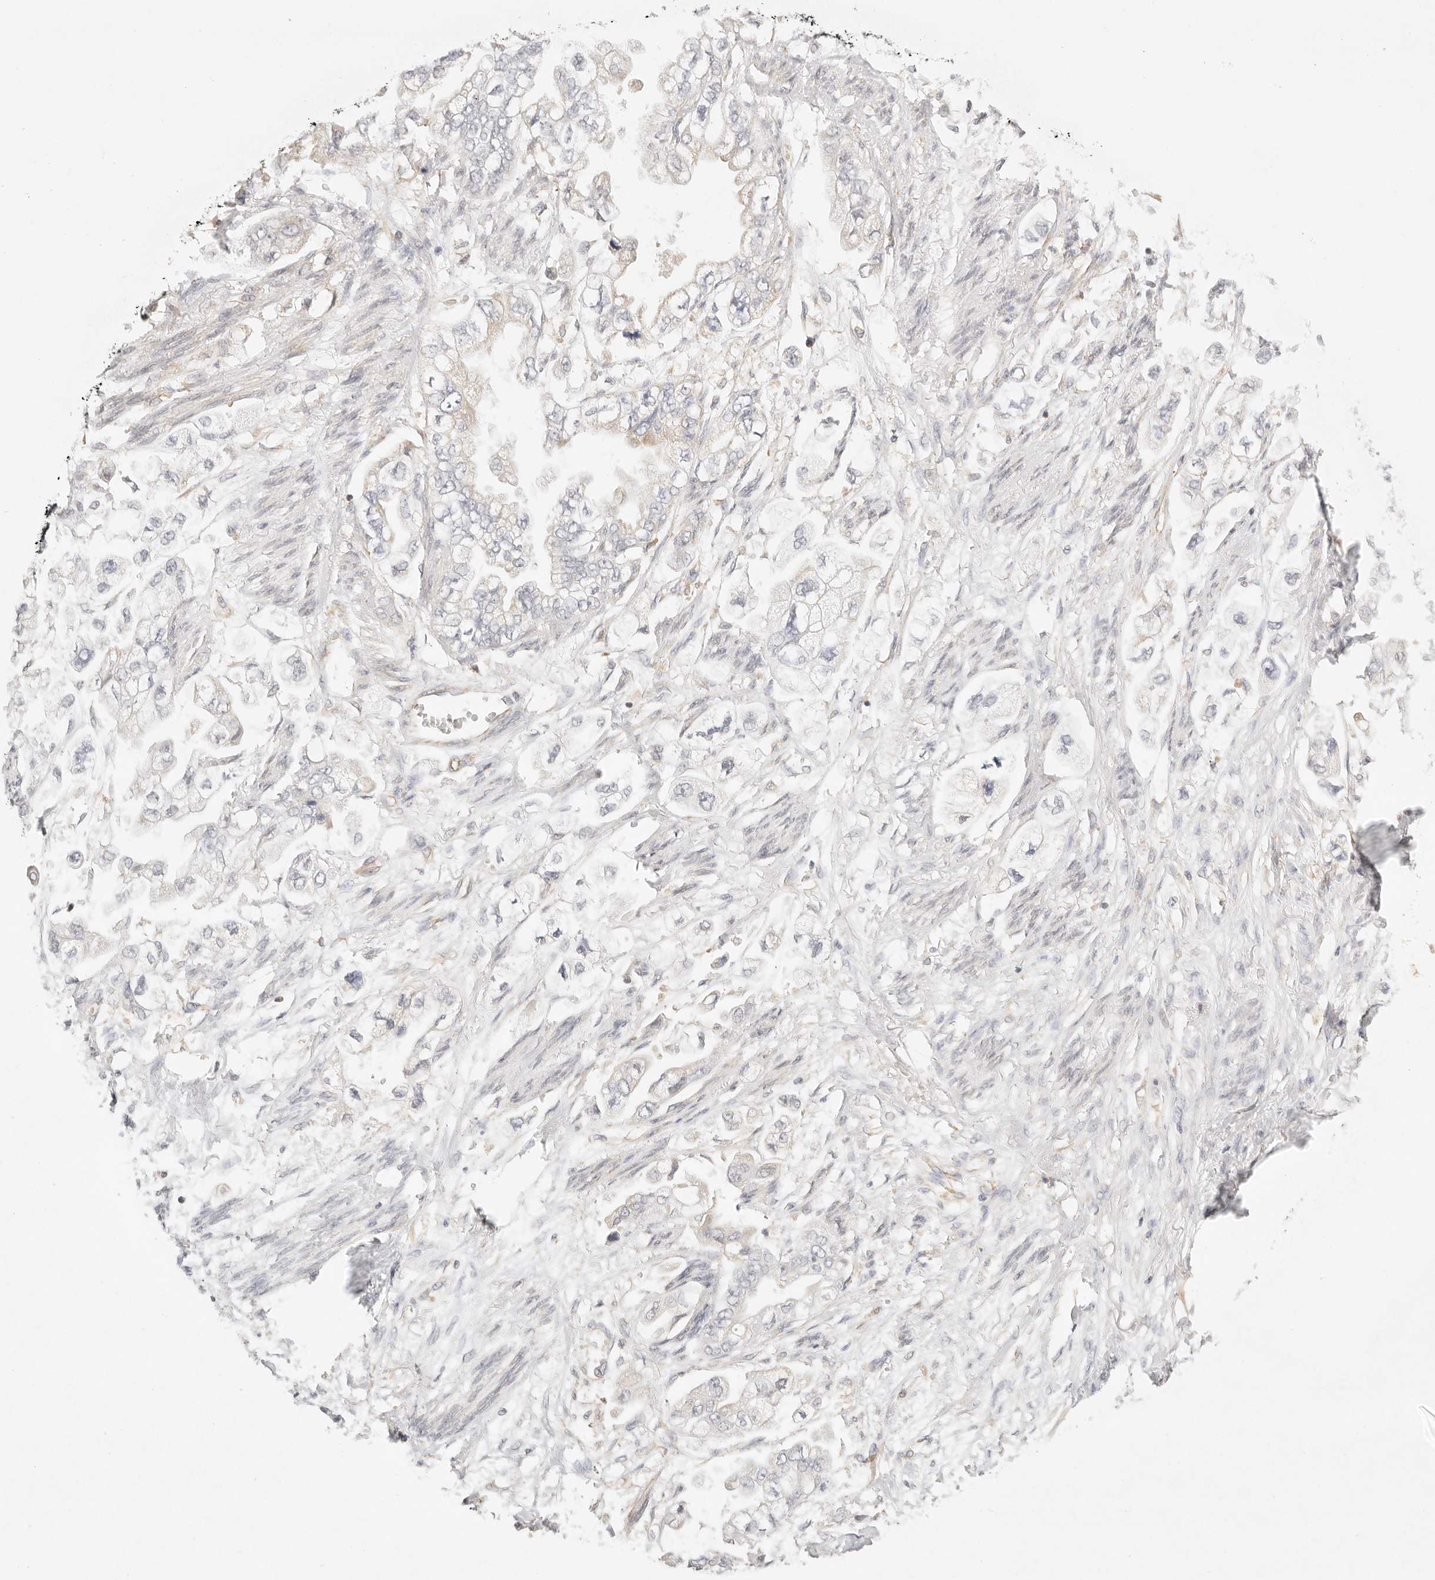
{"staining": {"intensity": "negative", "quantity": "none", "location": "none"}, "tissue": "stomach cancer", "cell_type": "Tumor cells", "image_type": "cancer", "snomed": [{"axis": "morphology", "description": "Adenocarcinoma, NOS"}, {"axis": "topography", "description": "Stomach"}], "caption": "Immunohistochemistry (IHC) micrograph of neoplastic tissue: human adenocarcinoma (stomach) stained with DAB displays no significant protein staining in tumor cells. (IHC, brightfield microscopy, high magnification).", "gene": "ZC3H11A", "patient": {"sex": "male", "age": 62}}